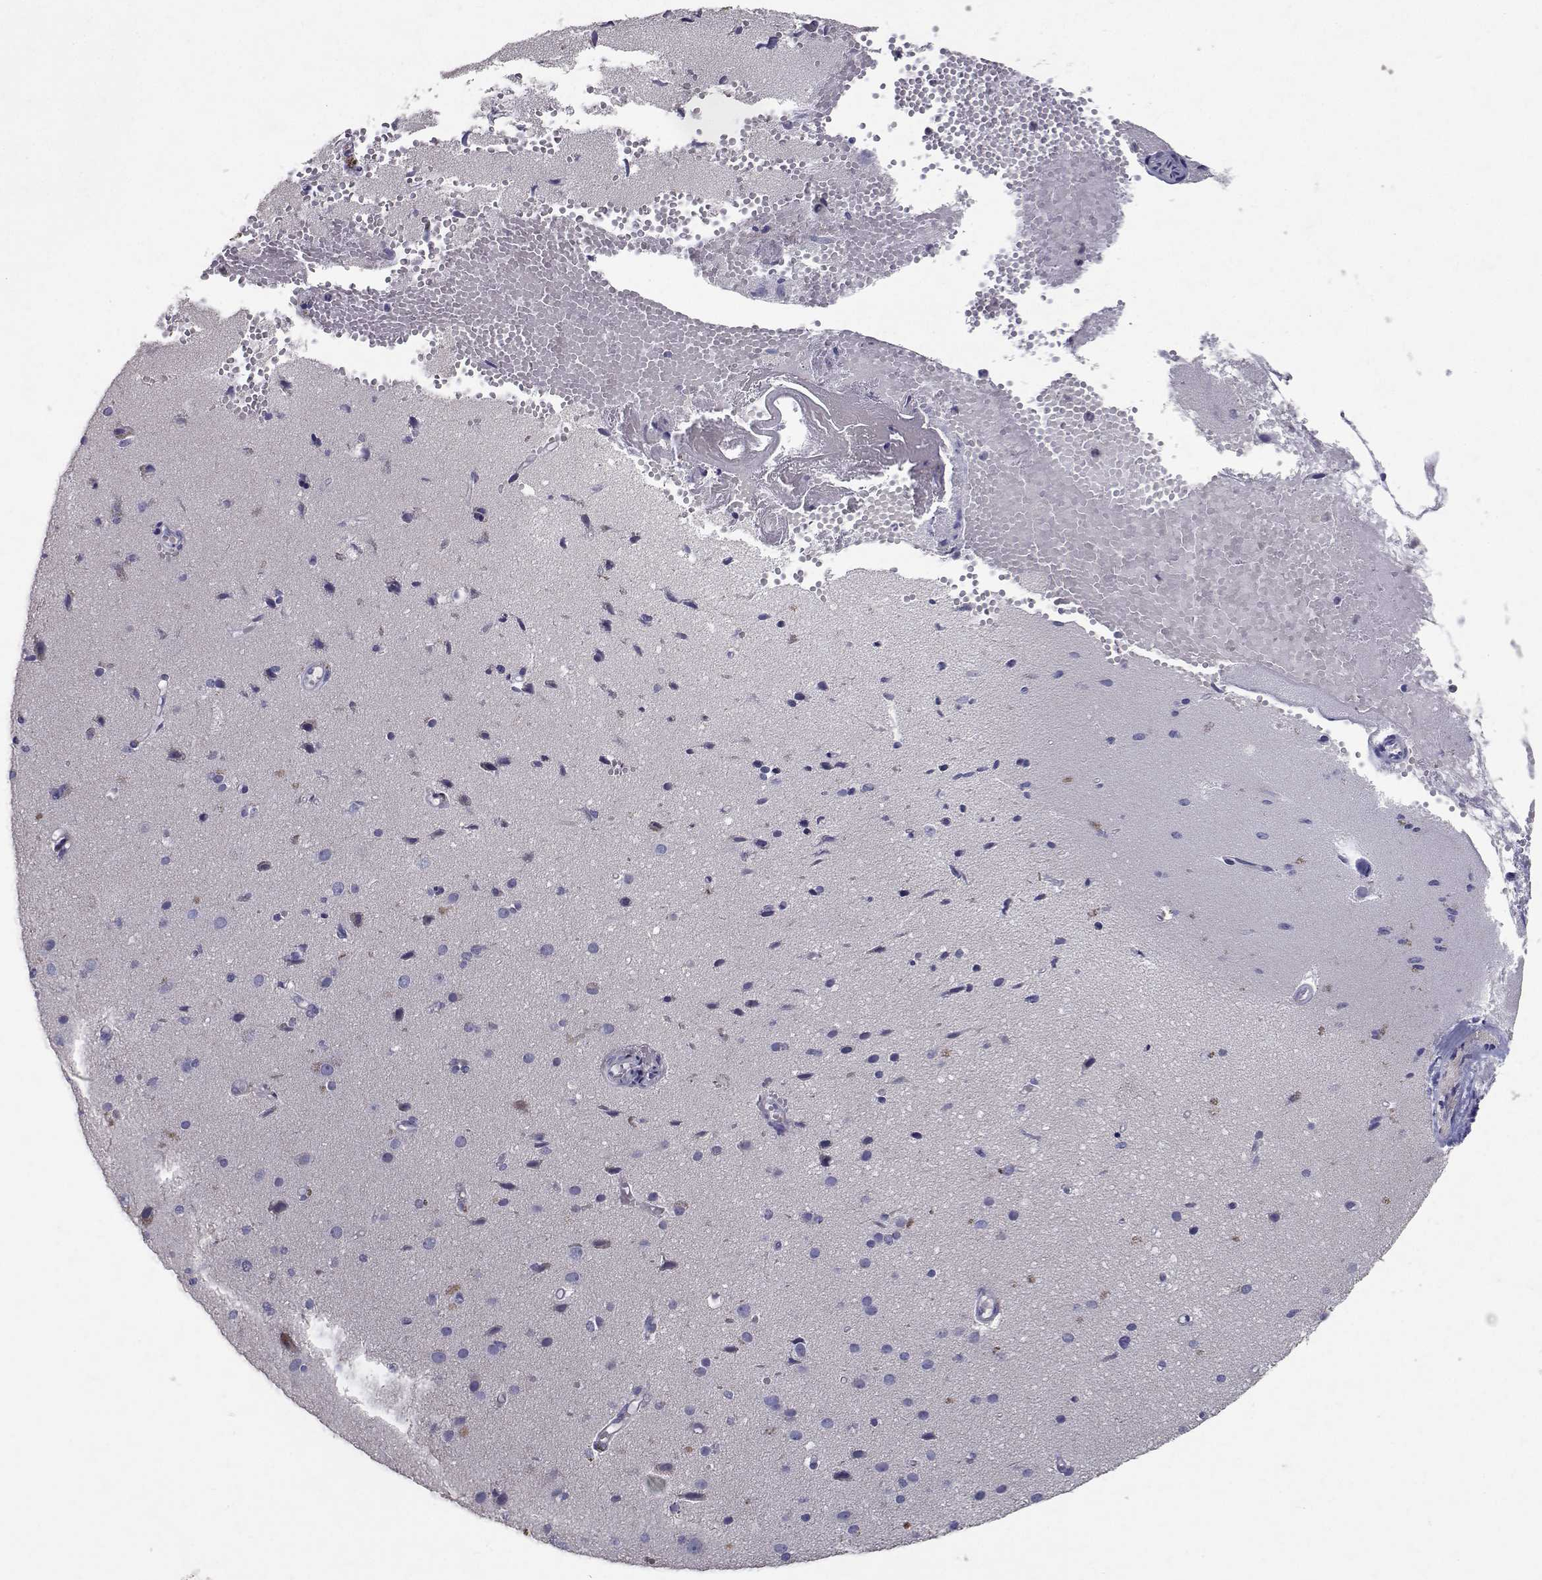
{"staining": {"intensity": "negative", "quantity": "none", "location": "none"}, "tissue": "cerebral cortex", "cell_type": "Endothelial cells", "image_type": "normal", "snomed": [{"axis": "morphology", "description": "Normal tissue, NOS"}, {"axis": "morphology", "description": "Glioma, malignant, High grade"}, {"axis": "topography", "description": "Cerebral cortex"}], "caption": "Micrograph shows no protein positivity in endothelial cells of benign cerebral cortex.", "gene": "RBPJL", "patient": {"sex": "male", "age": 71}}